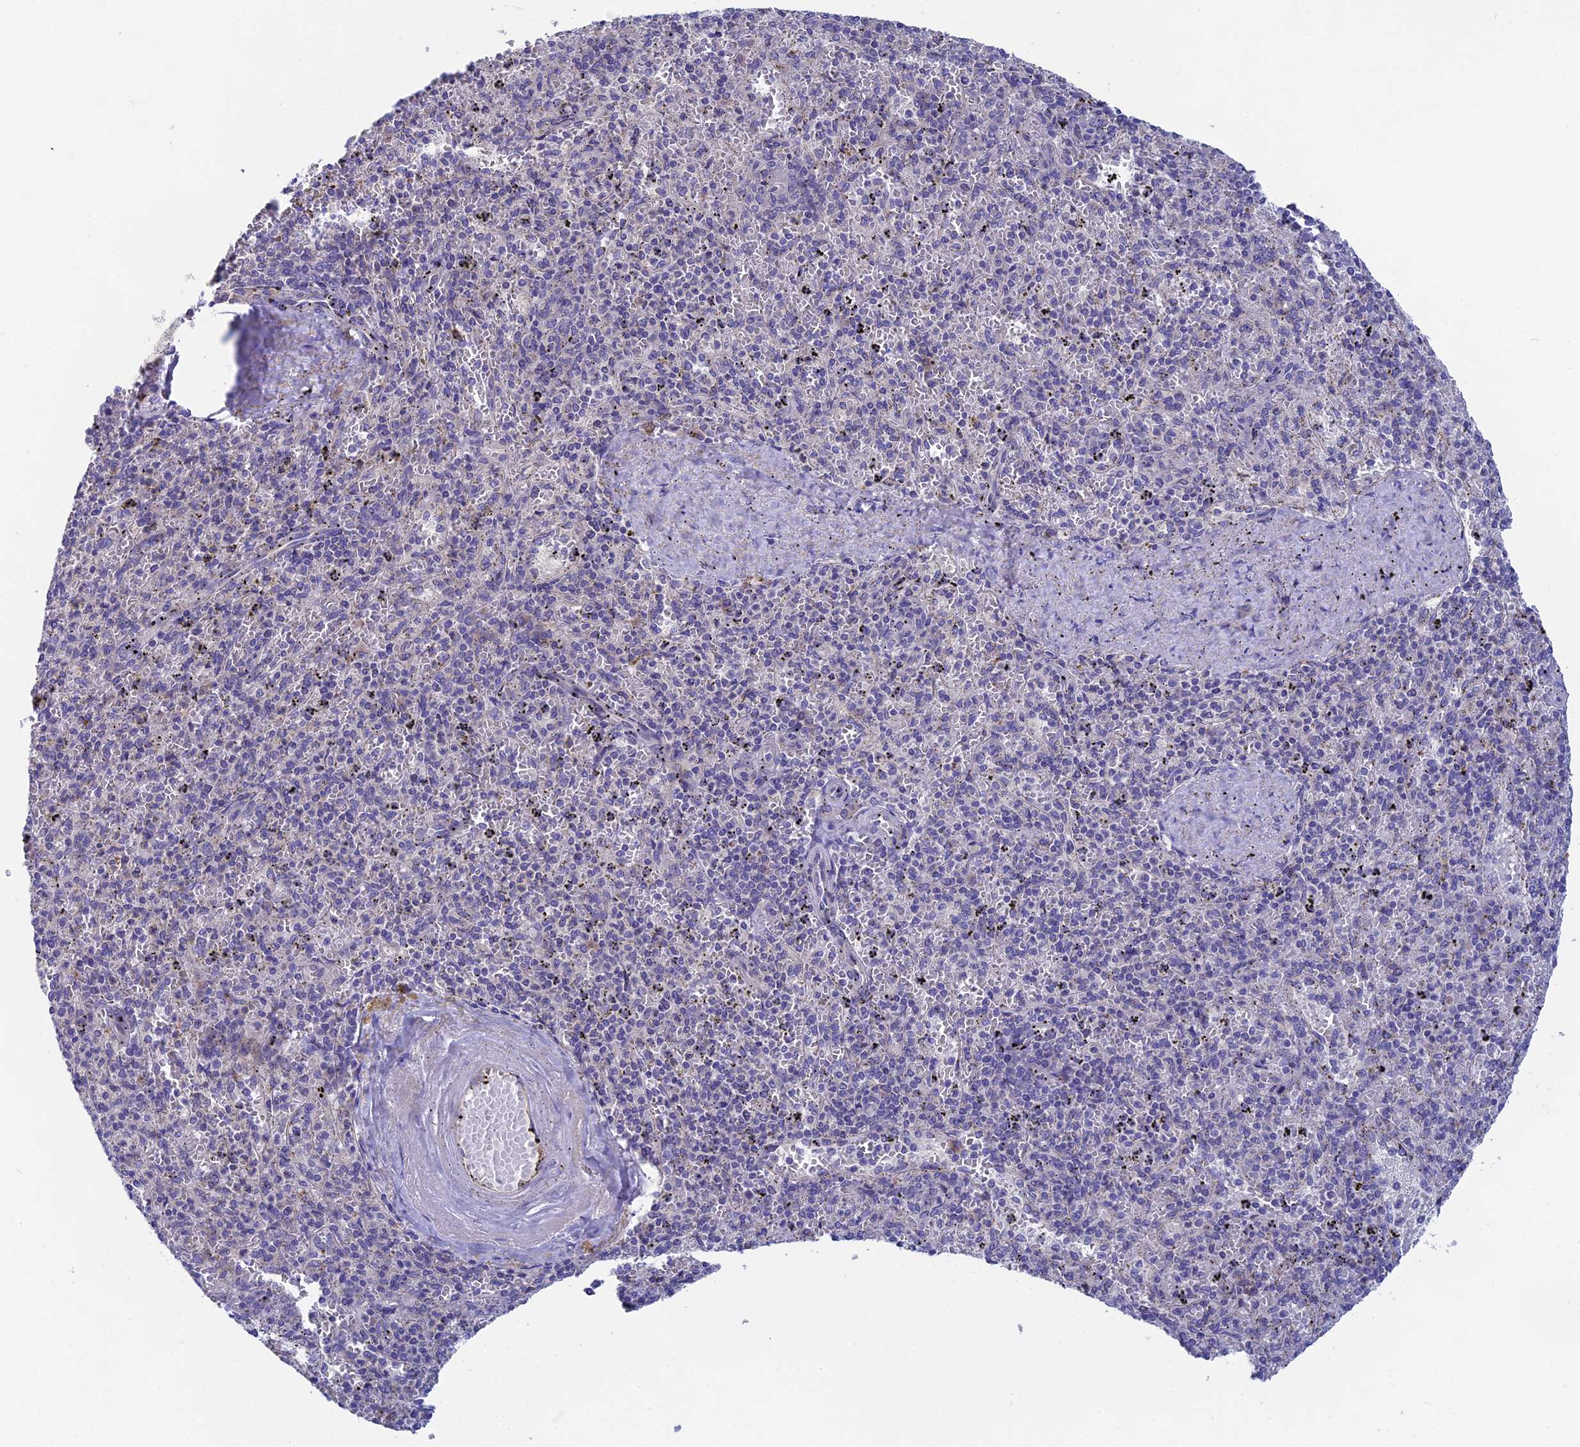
{"staining": {"intensity": "moderate", "quantity": "<25%", "location": "cytoplasmic/membranous"}, "tissue": "spleen", "cell_type": "Cells in red pulp", "image_type": "normal", "snomed": [{"axis": "morphology", "description": "Normal tissue, NOS"}, {"axis": "topography", "description": "Spleen"}], "caption": "IHC of normal human spleen shows low levels of moderate cytoplasmic/membranous expression in about <25% of cells in red pulp.", "gene": "TENT4B", "patient": {"sex": "male", "age": 82}}